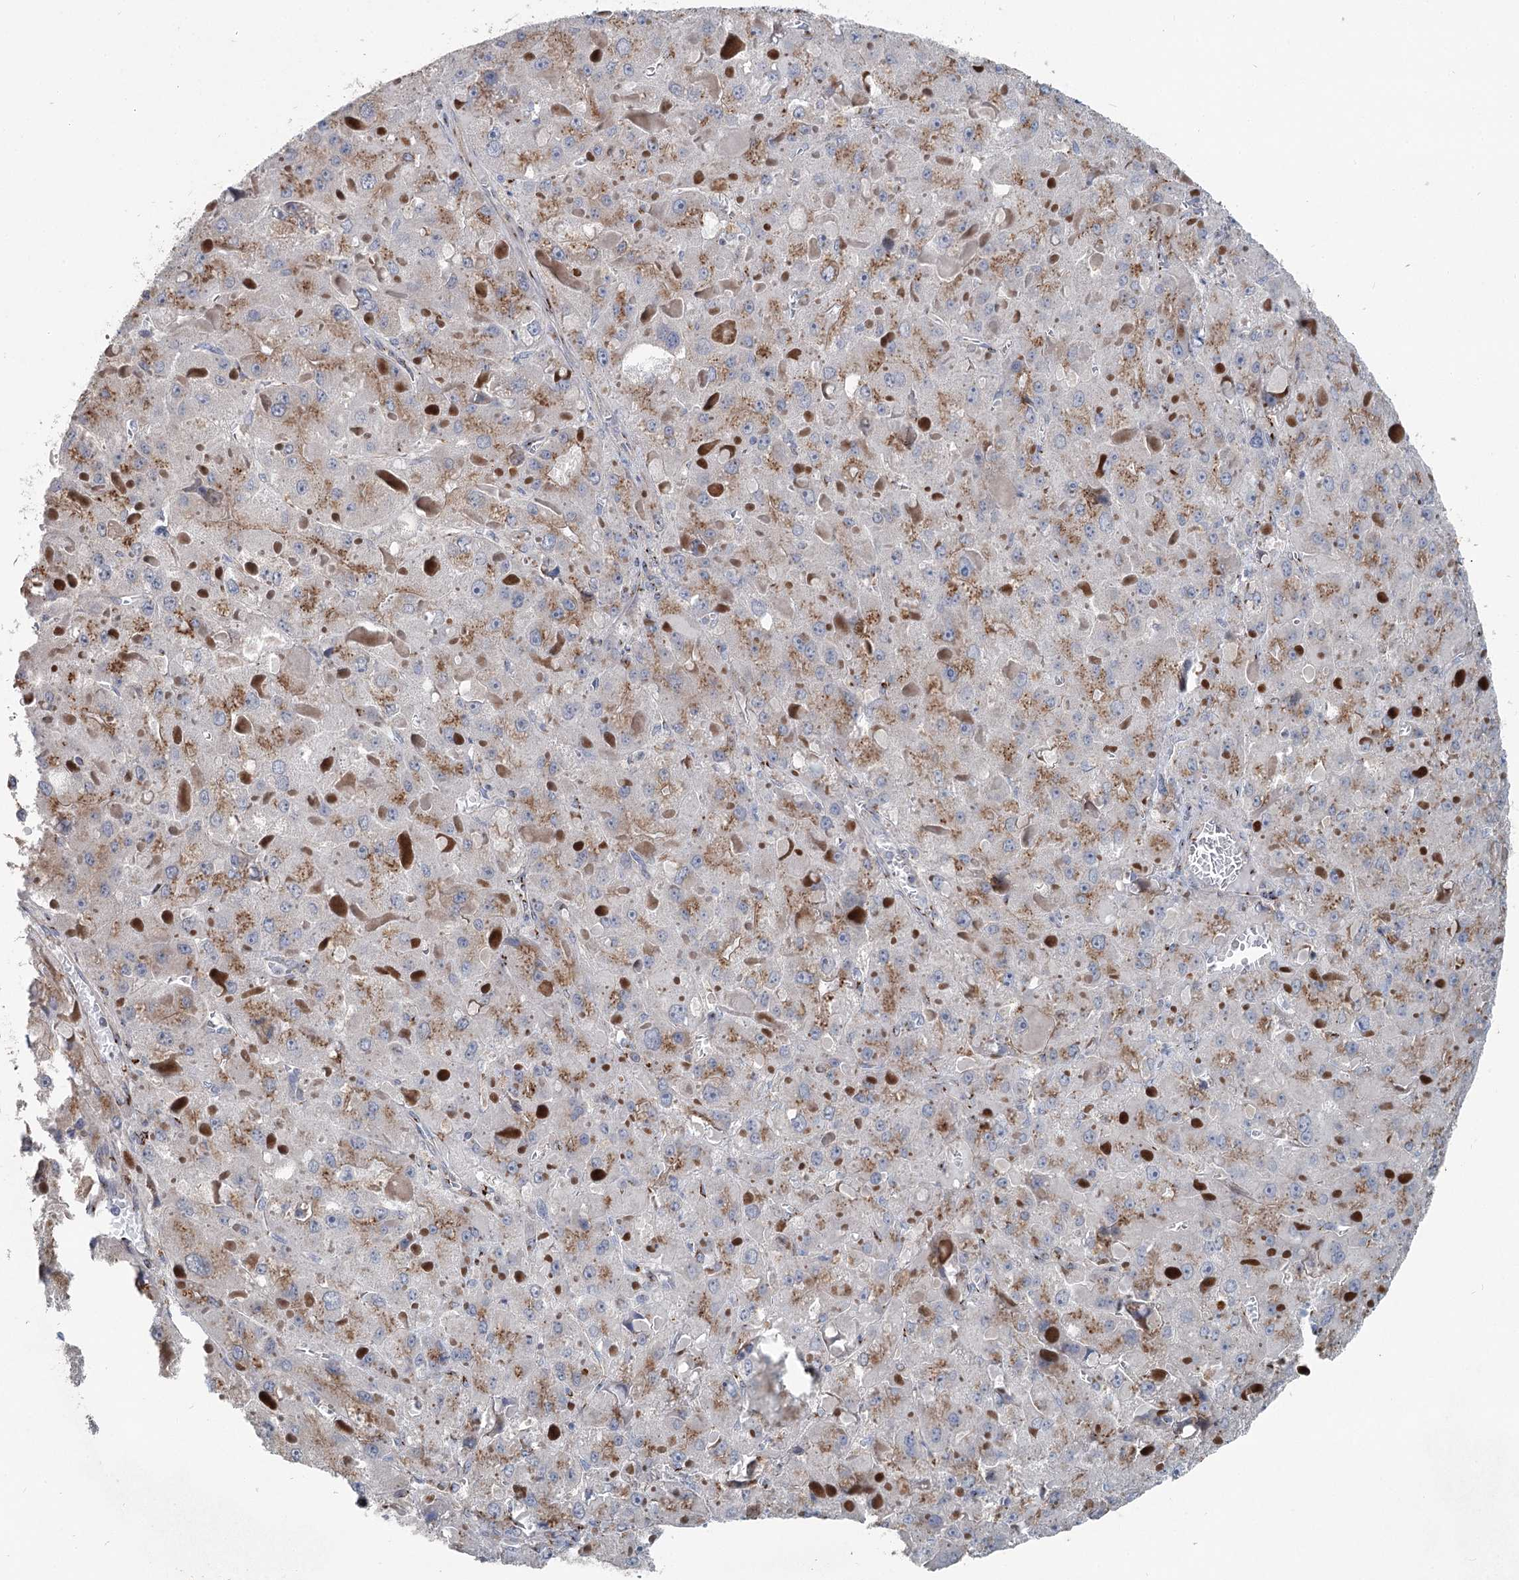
{"staining": {"intensity": "moderate", "quantity": "25%-75%", "location": "cytoplasmic/membranous"}, "tissue": "liver cancer", "cell_type": "Tumor cells", "image_type": "cancer", "snomed": [{"axis": "morphology", "description": "Carcinoma, Hepatocellular, NOS"}, {"axis": "topography", "description": "Liver"}], "caption": "Immunohistochemical staining of liver cancer shows medium levels of moderate cytoplasmic/membranous expression in approximately 25%-75% of tumor cells.", "gene": "ITIH5", "patient": {"sex": "female", "age": 73}}